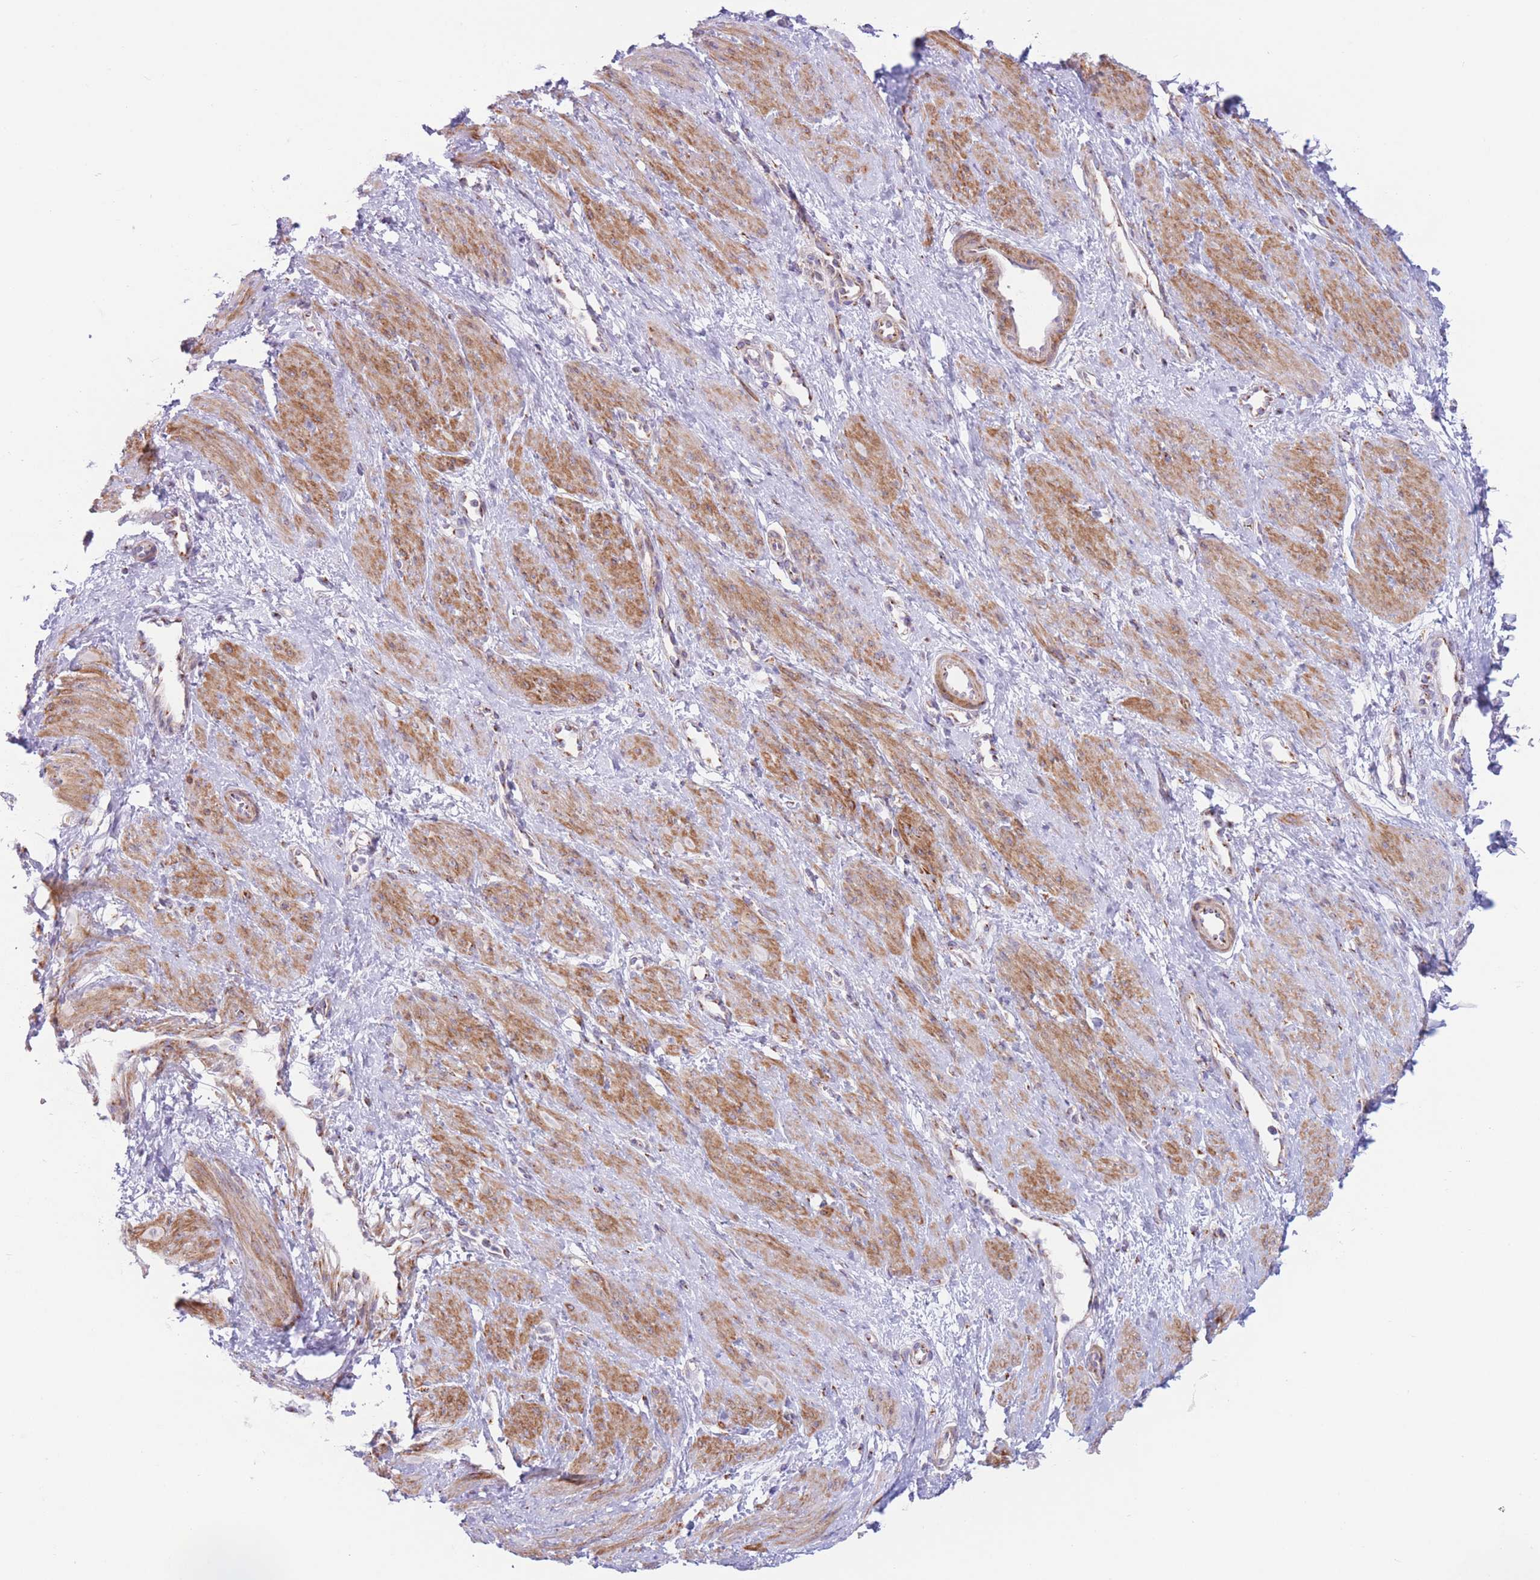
{"staining": {"intensity": "moderate", "quantity": "25%-75%", "location": "cytoplasmic/membranous"}, "tissue": "smooth muscle", "cell_type": "Smooth muscle cells", "image_type": "normal", "snomed": [{"axis": "morphology", "description": "Normal tissue, NOS"}, {"axis": "topography", "description": "Smooth muscle"}, {"axis": "topography", "description": "Uterus"}], "caption": "Immunohistochemical staining of normal human smooth muscle shows 25%-75% levels of moderate cytoplasmic/membranous protein staining in approximately 25%-75% of smooth muscle cells.", "gene": "MPND", "patient": {"sex": "female", "age": 39}}